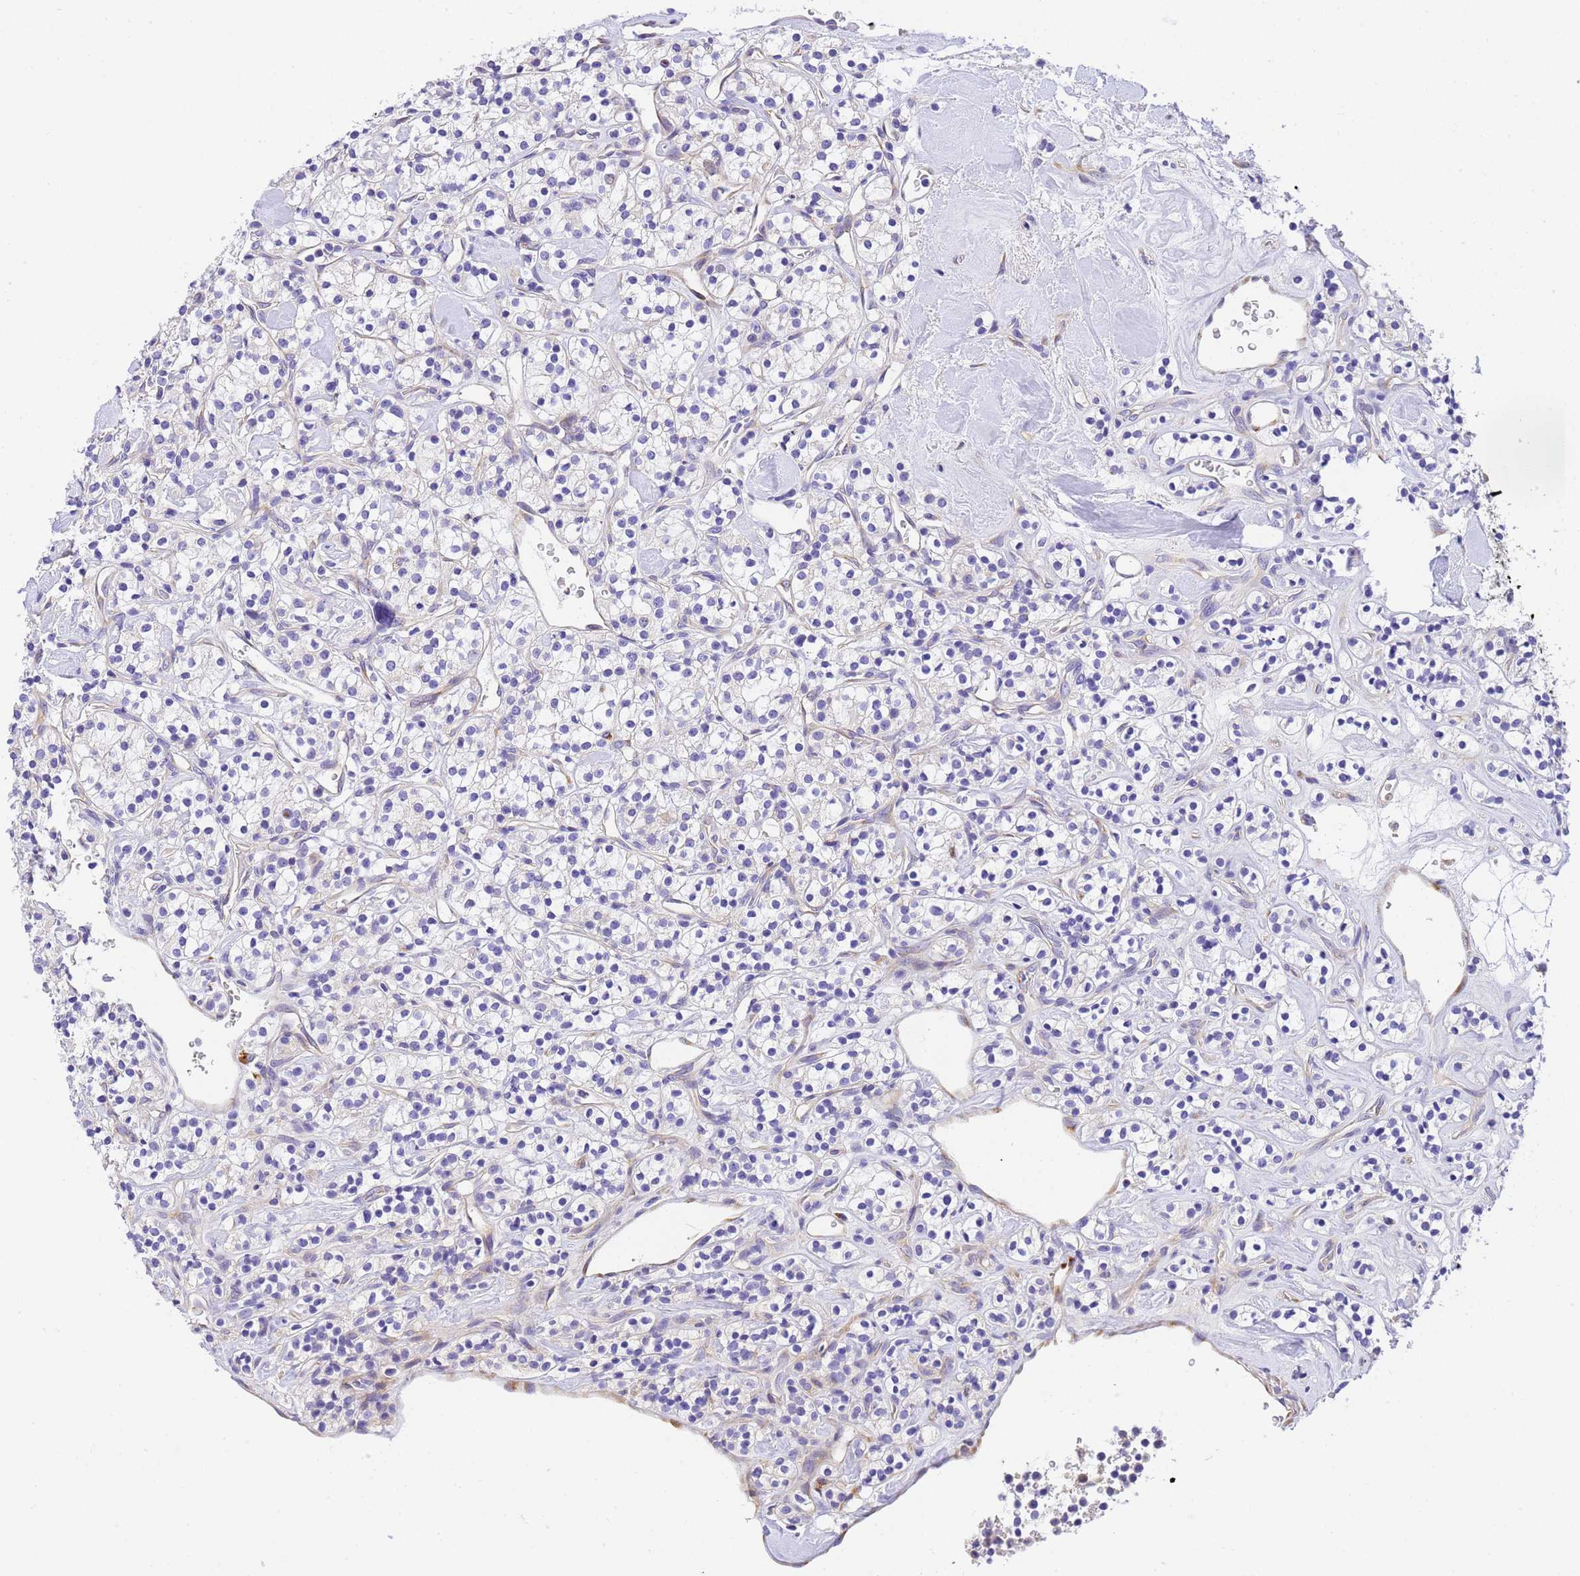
{"staining": {"intensity": "negative", "quantity": "none", "location": "none"}, "tissue": "renal cancer", "cell_type": "Tumor cells", "image_type": "cancer", "snomed": [{"axis": "morphology", "description": "Adenocarcinoma, NOS"}, {"axis": "topography", "description": "Kidney"}], "caption": "Immunohistochemistry (IHC) photomicrograph of neoplastic tissue: human renal adenocarcinoma stained with DAB (3,3'-diaminobenzidine) demonstrates no significant protein positivity in tumor cells.", "gene": "RHBDD3", "patient": {"sex": "male", "age": 77}}